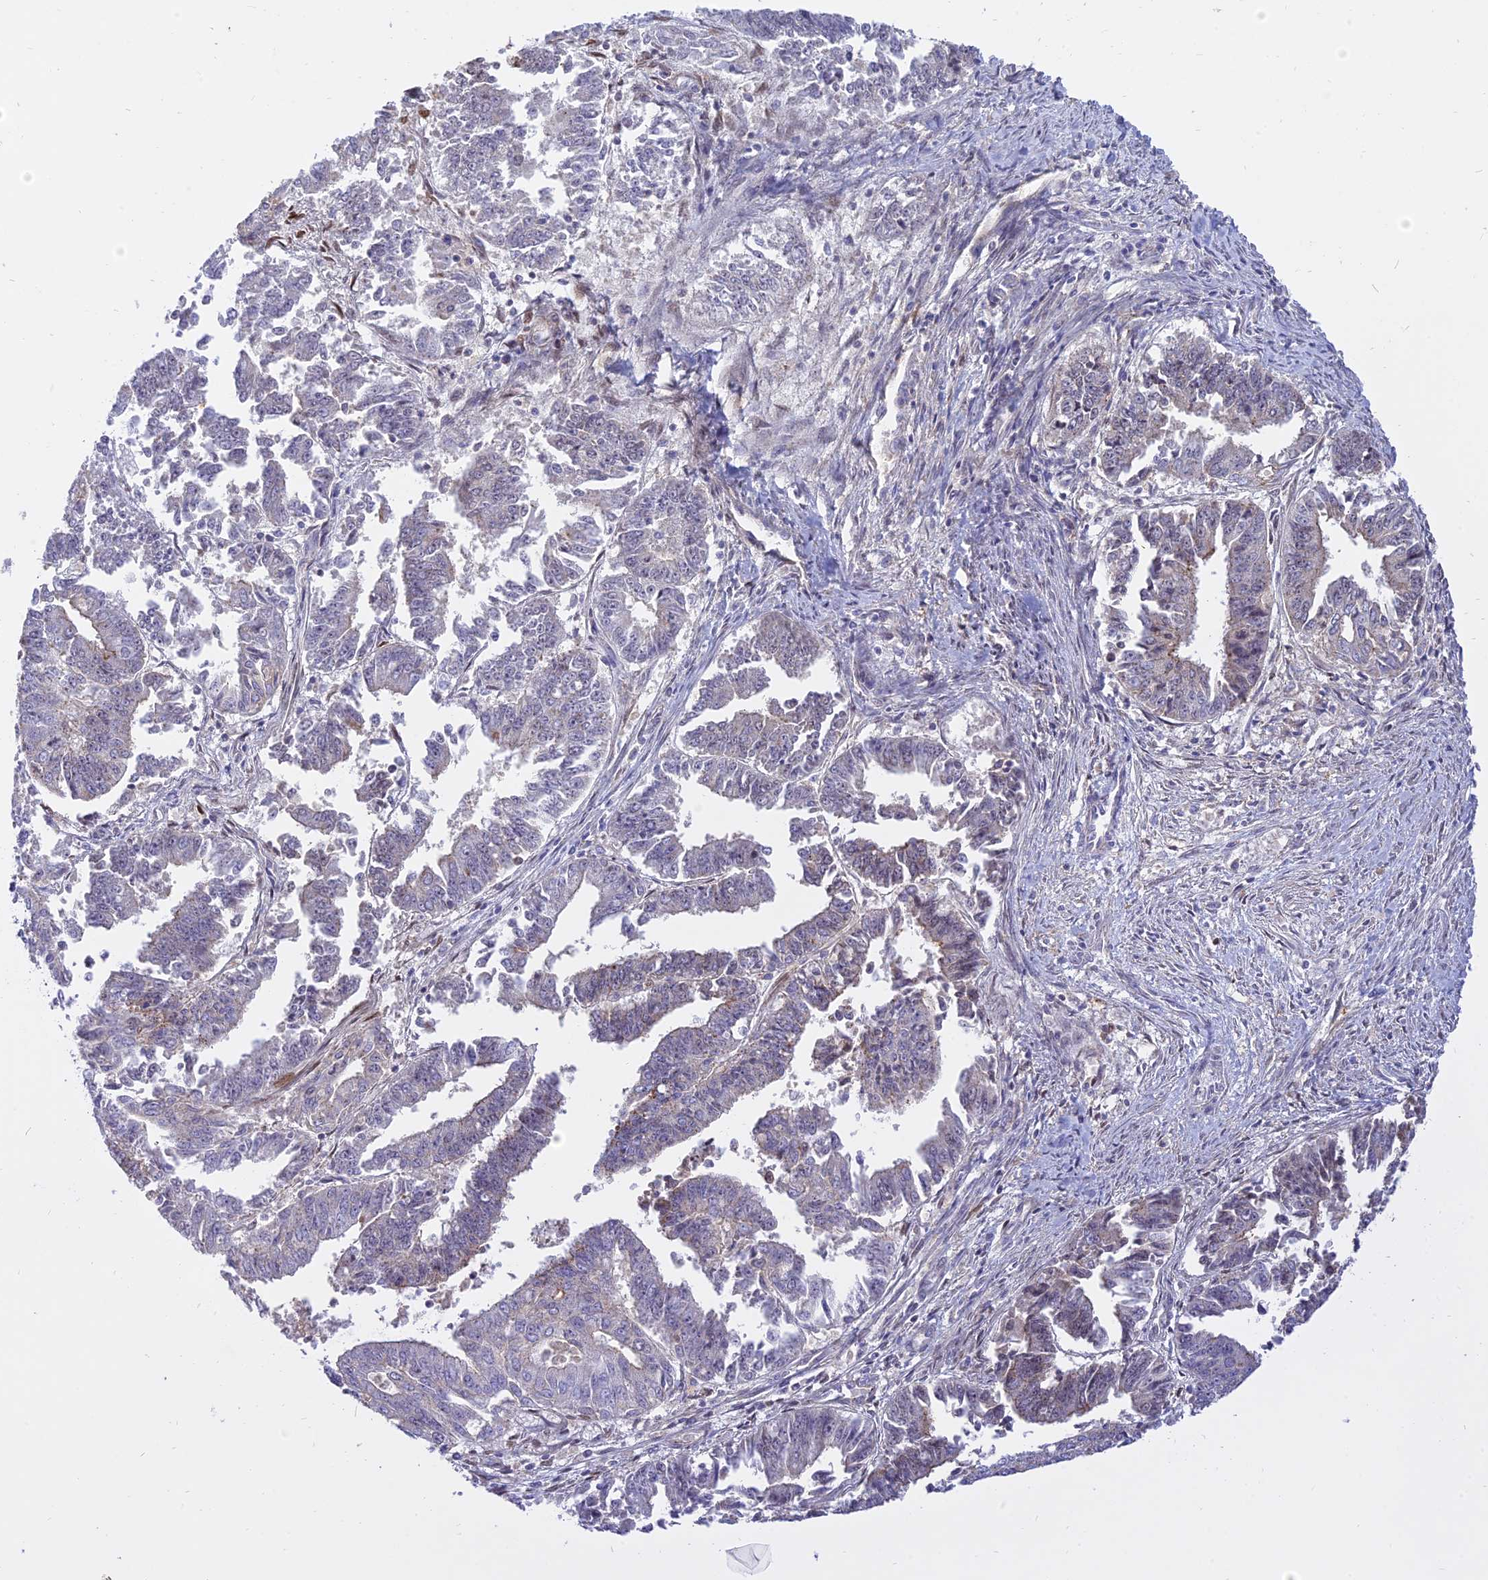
{"staining": {"intensity": "weak", "quantity": "<25%", "location": "cytoplasmic/membranous"}, "tissue": "endometrial cancer", "cell_type": "Tumor cells", "image_type": "cancer", "snomed": [{"axis": "morphology", "description": "Adenocarcinoma, NOS"}, {"axis": "topography", "description": "Endometrium"}], "caption": "Immunohistochemistry of endometrial adenocarcinoma exhibits no positivity in tumor cells.", "gene": "CENPV", "patient": {"sex": "female", "age": 73}}